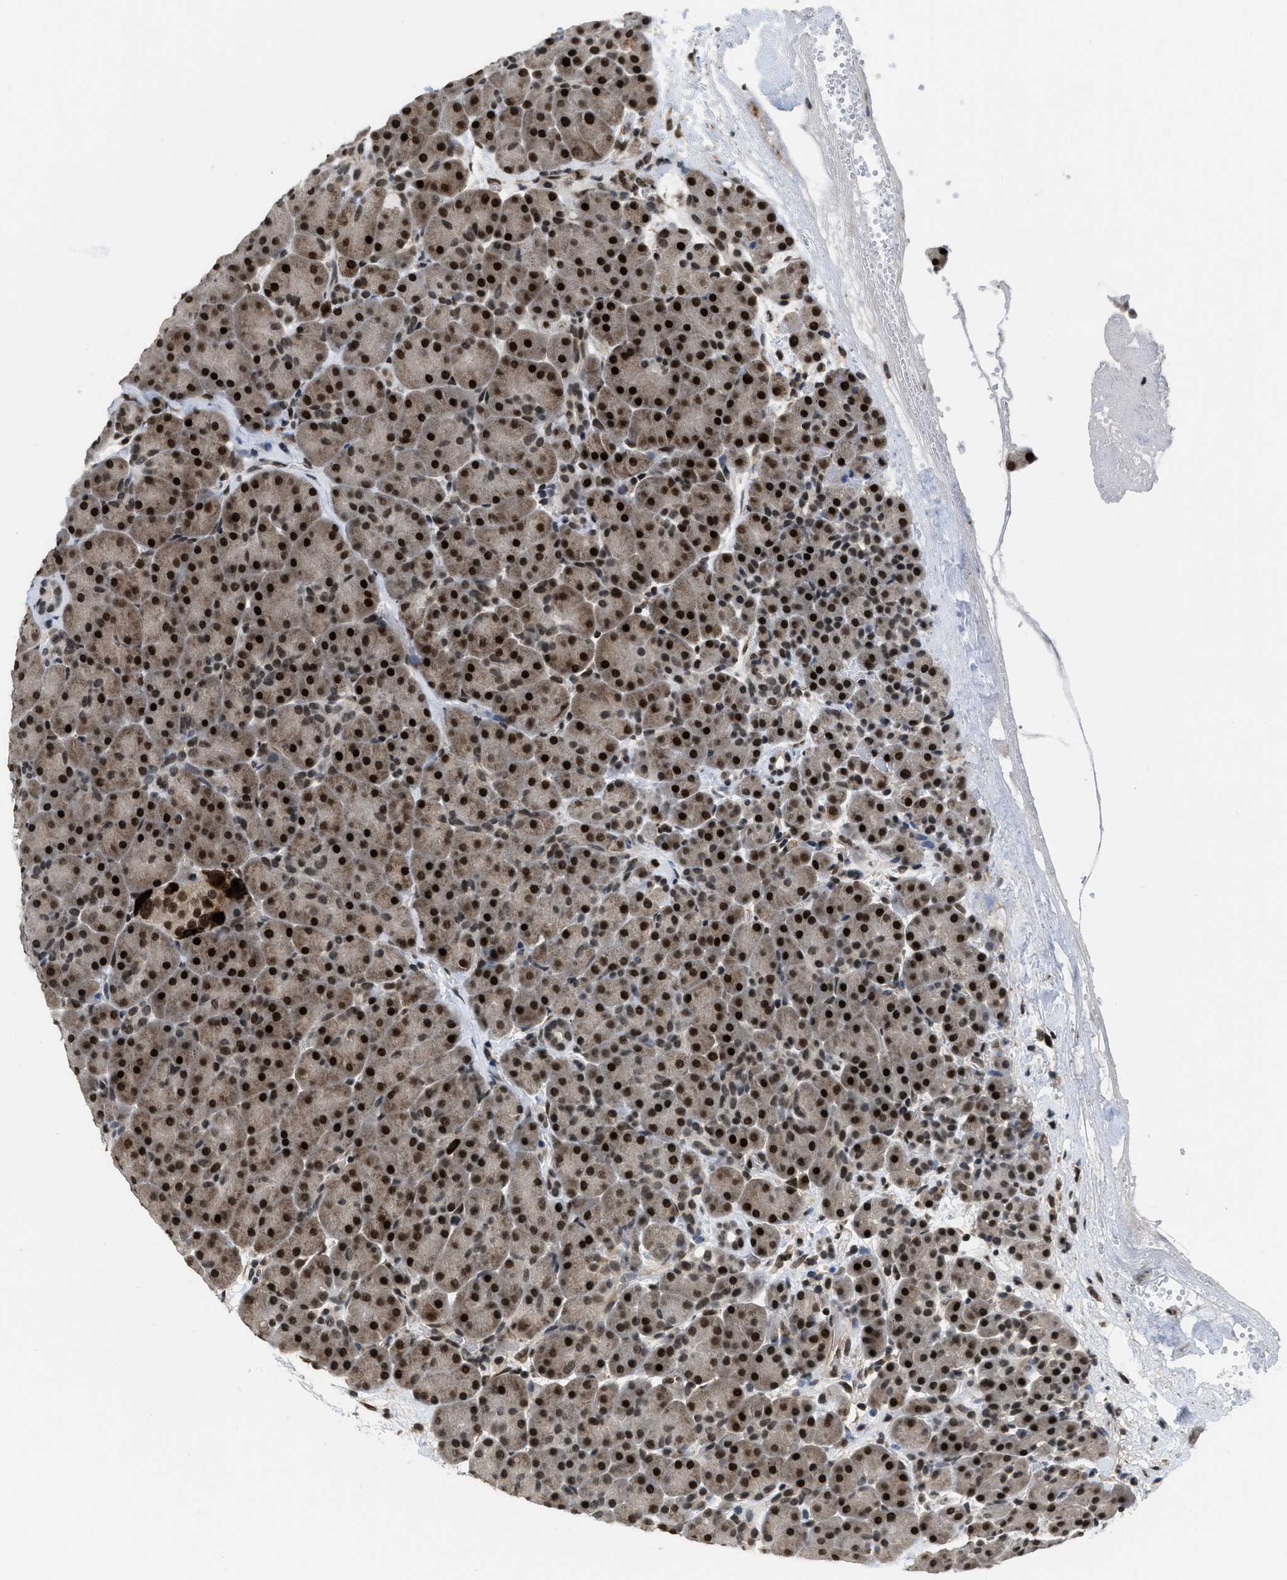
{"staining": {"intensity": "strong", "quantity": ">75%", "location": "cytoplasmic/membranous,nuclear"}, "tissue": "pancreas", "cell_type": "Exocrine glandular cells", "image_type": "normal", "snomed": [{"axis": "morphology", "description": "Normal tissue, NOS"}, {"axis": "topography", "description": "Pancreas"}], "caption": "IHC of benign human pancreas shows high levels of strong cytoplasmic/membranous,nuclear positivity in approximately >75% of exocrine glandular cells. Immunohistochemistry stains the protein of interest in brown and the nuclei are stained blue.", "gene": "CUL4B", "patient": {"sex": "male", "age": 66}}